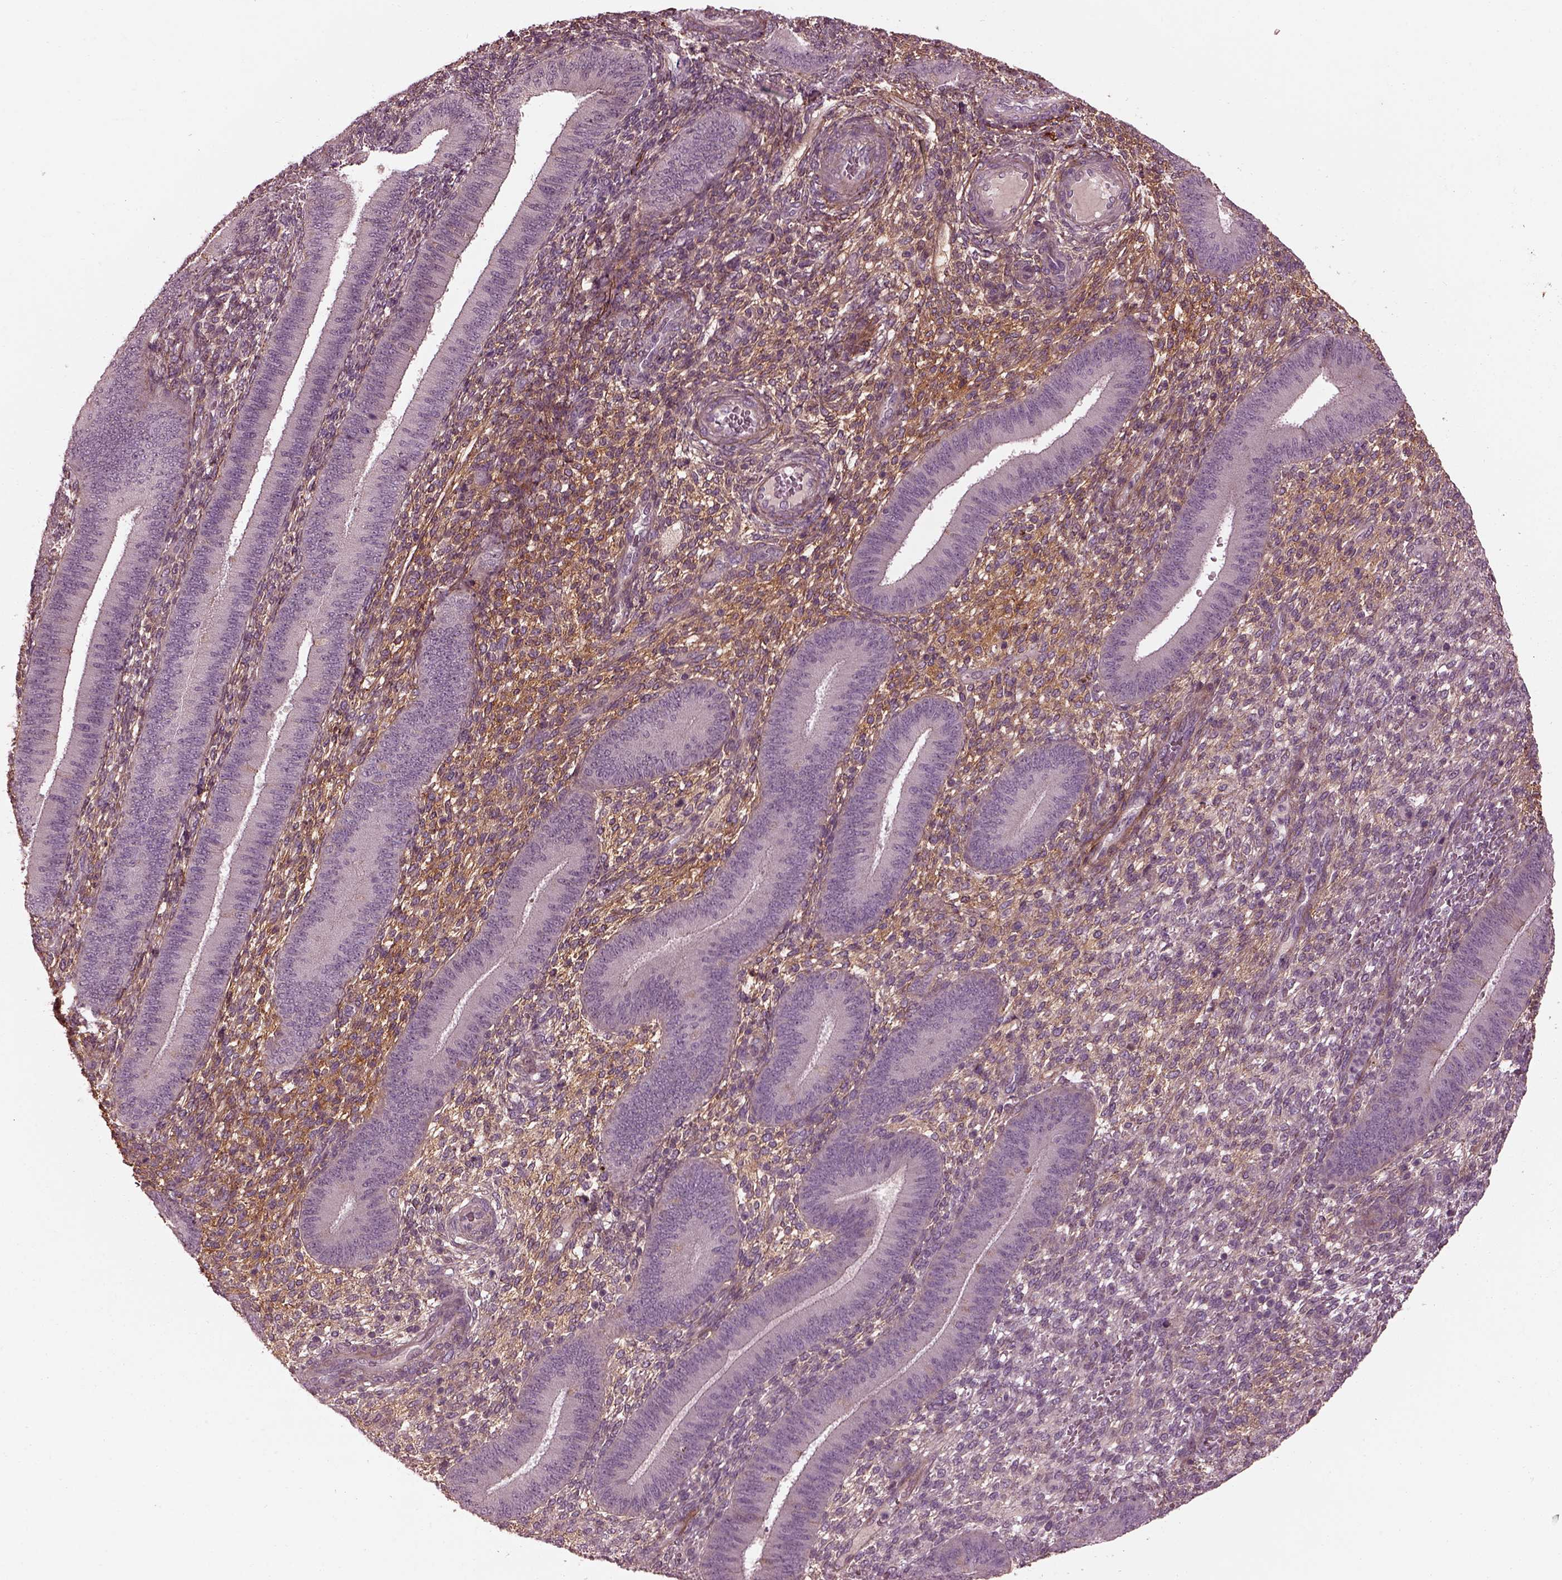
{"staining": {"intensity": "moderate", "quantity": "25%-75%", "location": "cytoplasmic/membranous"}, "tissue": "endometrium", "cell_type": "Cells in endometrial stroma", "image_type": "normal", "snomed": [{"axis": "morphology", "description": "Normal tissue, NOS"}, {"axis": "topography", "description": "Endometrium"}], "caption": "Protein analysis of unremarkable endometrium exhibits moderate cytoplasmic/membranous staining in about 25%-75% of cells in endometrial stroma. (DAB (3,3'-diaminobenzidine) IHC, brown staining for protein, blue staining for nuclei).", "gene": "EFEMP1", "patient": {"sex": "female", "age": 39}}